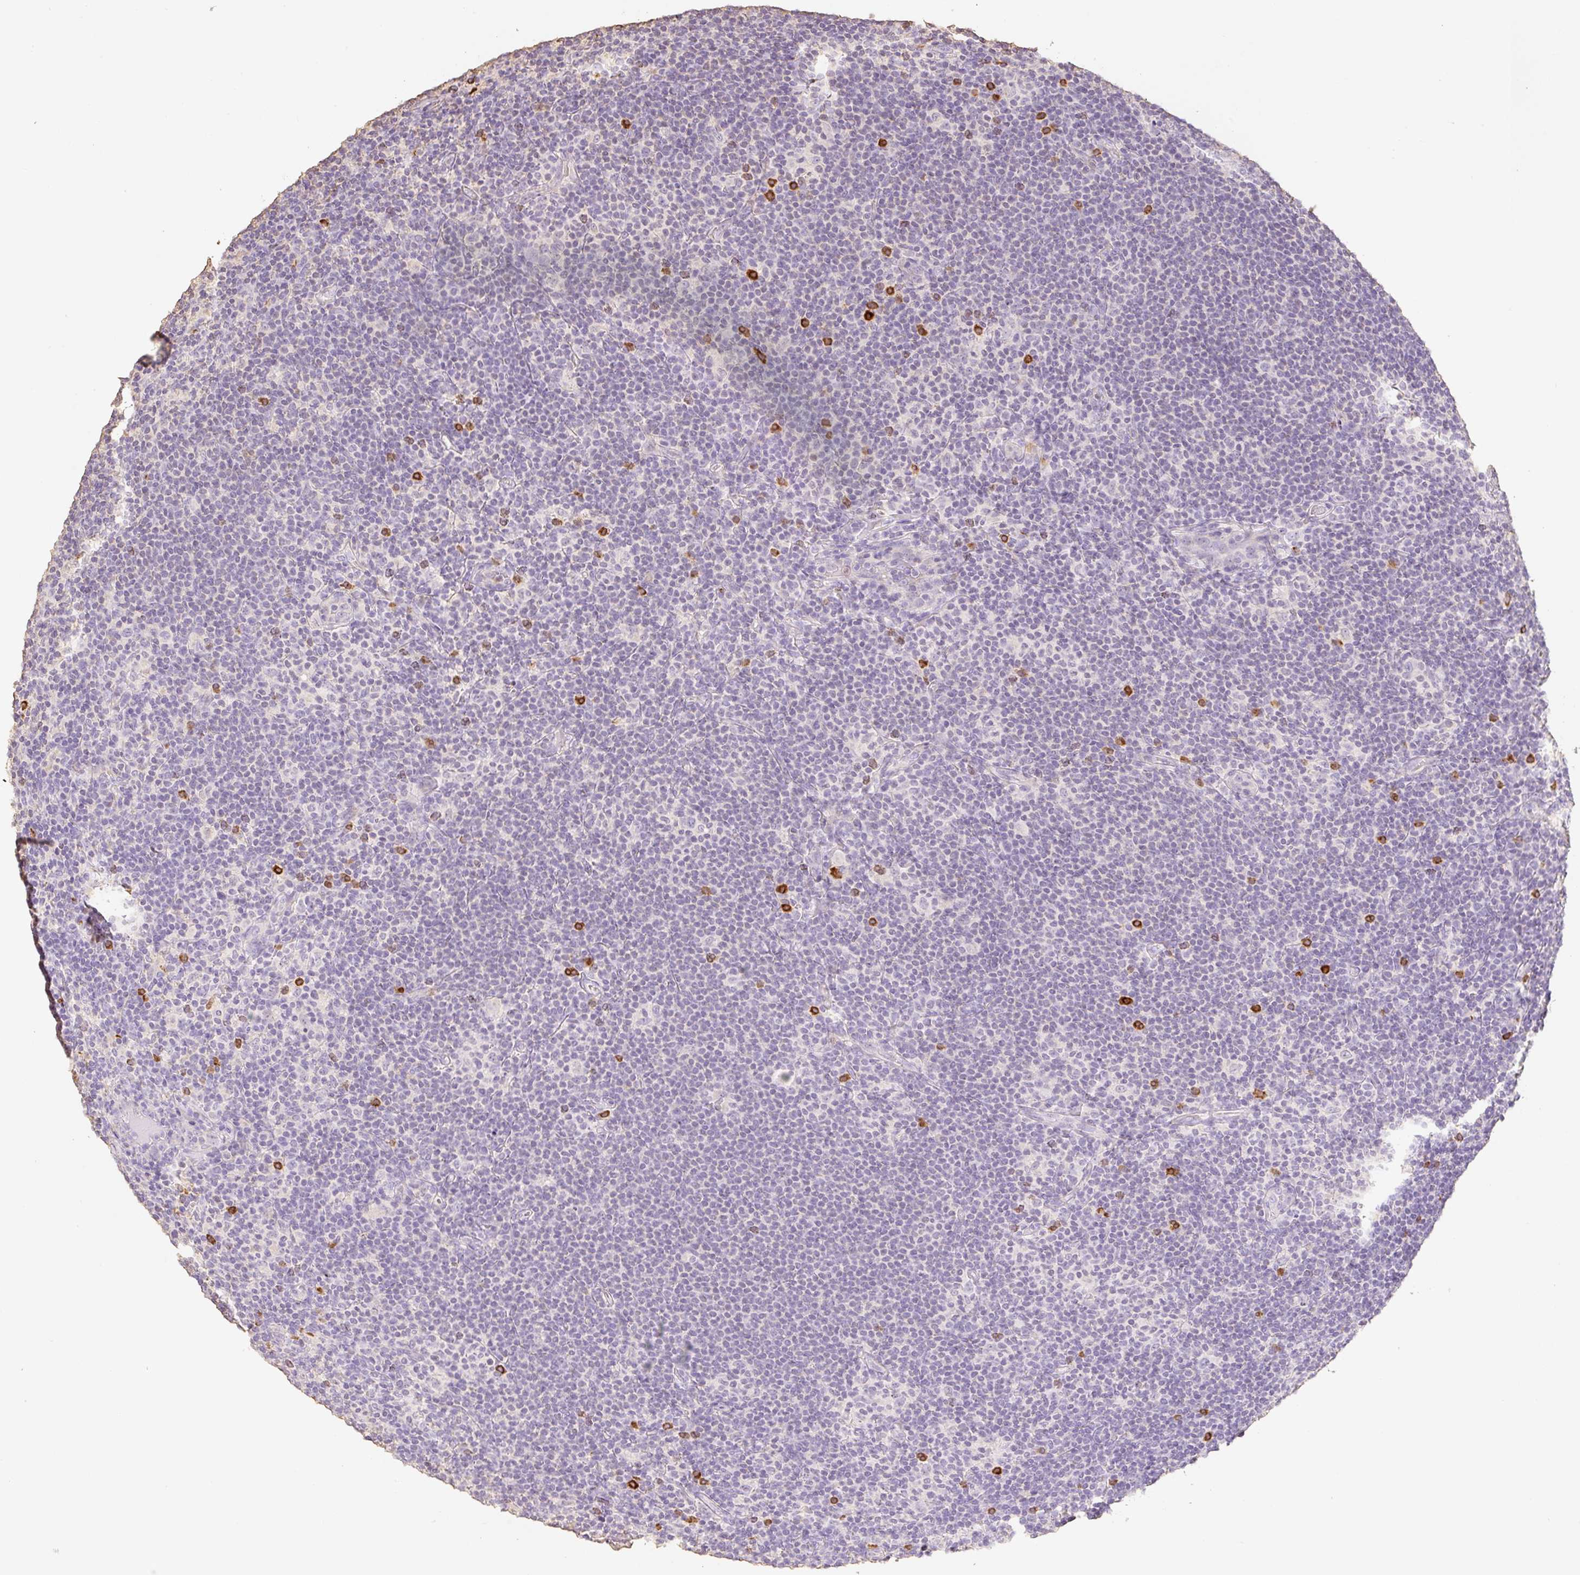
{"staining": {"intensity": "negative", "quantity": "none", "location": "none"}, "tissue": "lymphoma", "cell_type": "Tumor cells", "image_type": "cancer", "snomed": [{"axis": "morphology", "description": "Hodgkin's disease, NOS"}, {"axis": "topography", "description": "Lymph node"}], "caption": "Tumor cells show no significant protein positivity in Hodgkin's disease.", "gene": "MBOAT7", "patient": {"sex": "female", "age": 57}}